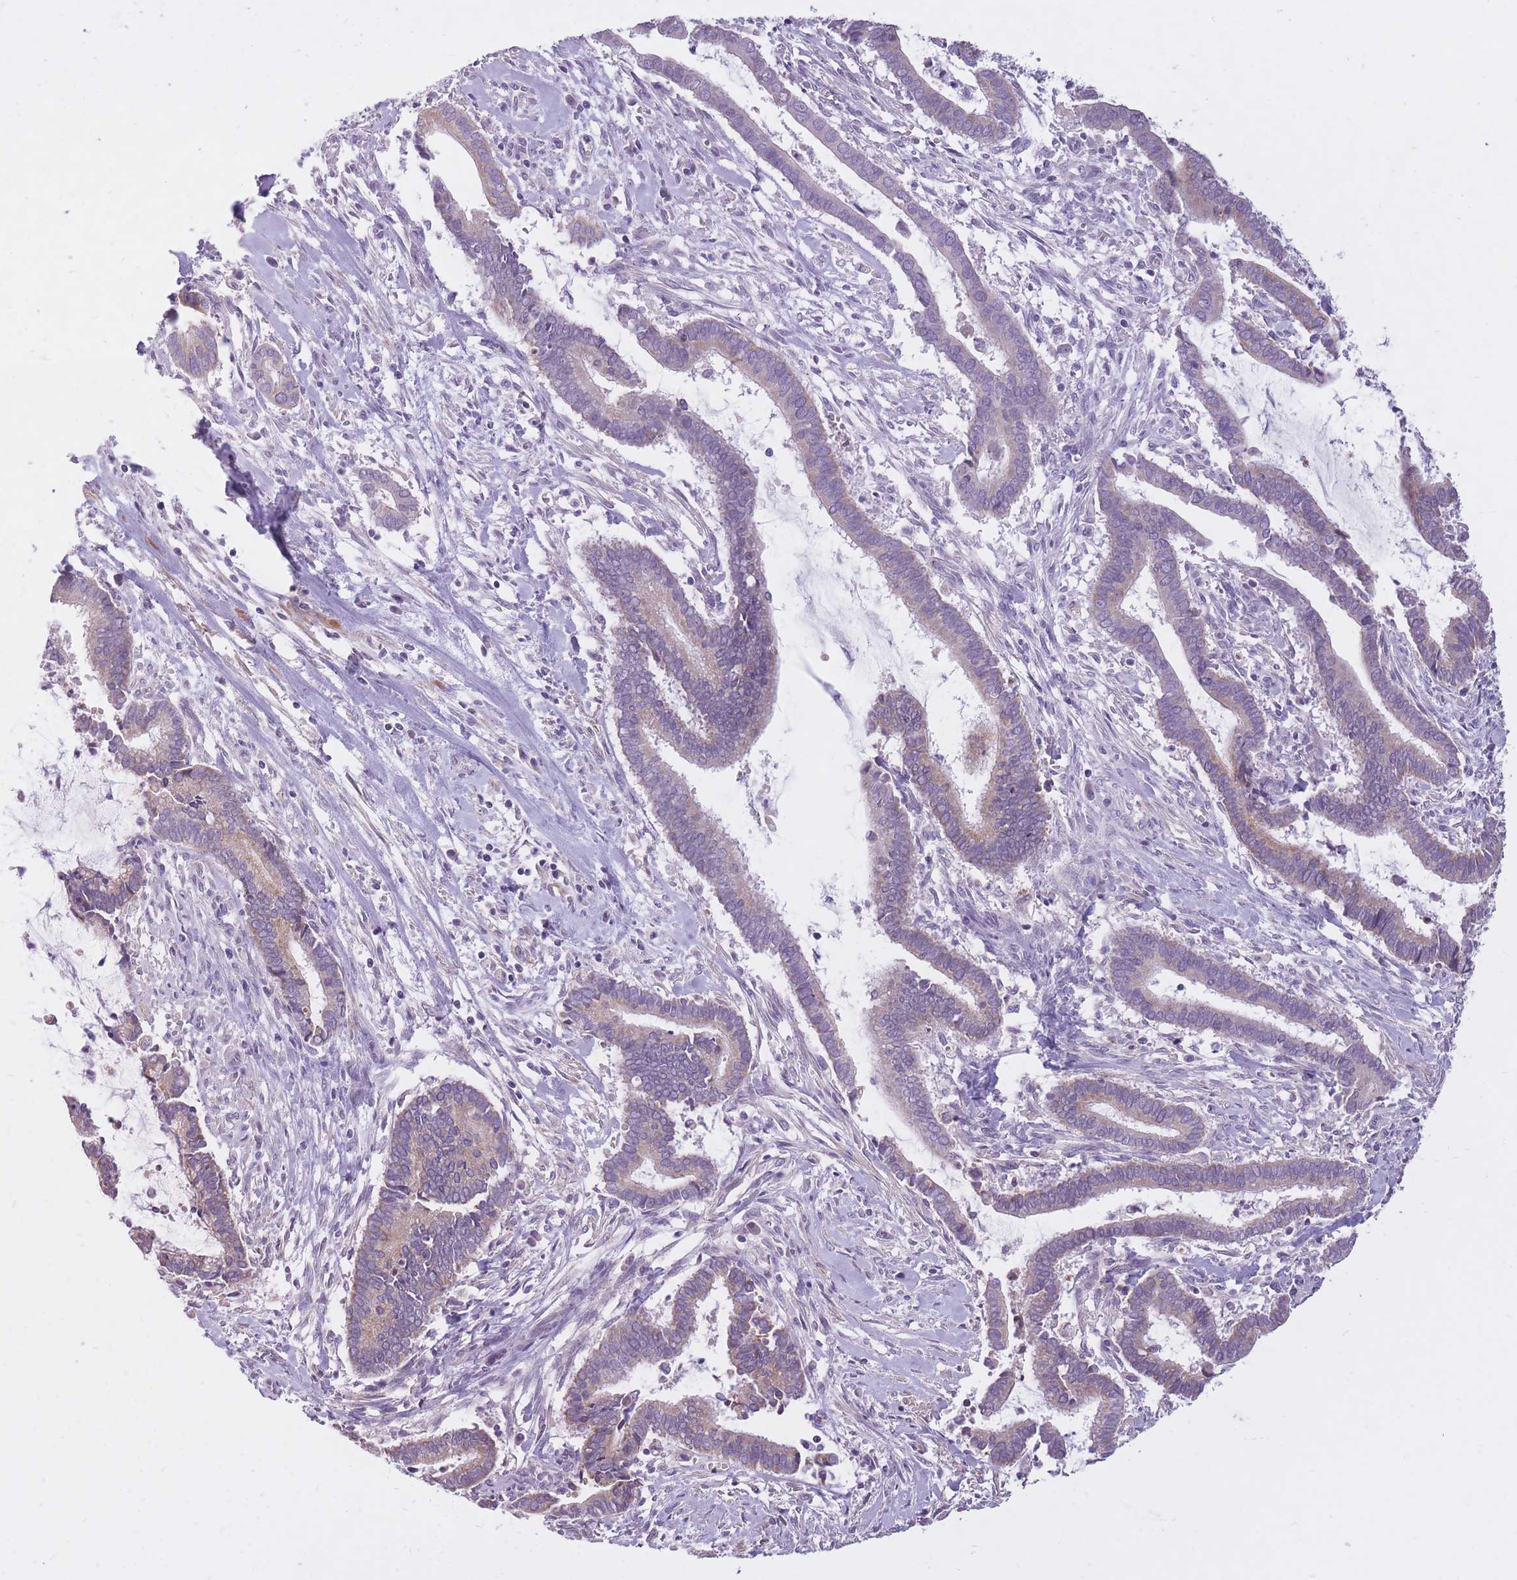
{"staining": {"intensity": "weak", "quantity": "<25%", "location": "cytoplasmic/membranous"}, "tissue": "cervical cancer", "cell_type": "Tumor cells", "image_type": "cancer", "snomed": [{"axis": "morphology", "description": "Adenocarcinoma, NOS"}, {"axis": "topography", "description": "Cervix"}], "caption": "High magnification brightfield microscopy of cervical cancer (adenocarcinoma) stained with DAB (brown) and counterstained with hematoxylin (blue): tumor cells show no significant positivity.", "gene": "RNF170", "patient": {"sex": "female", "age": 44}}